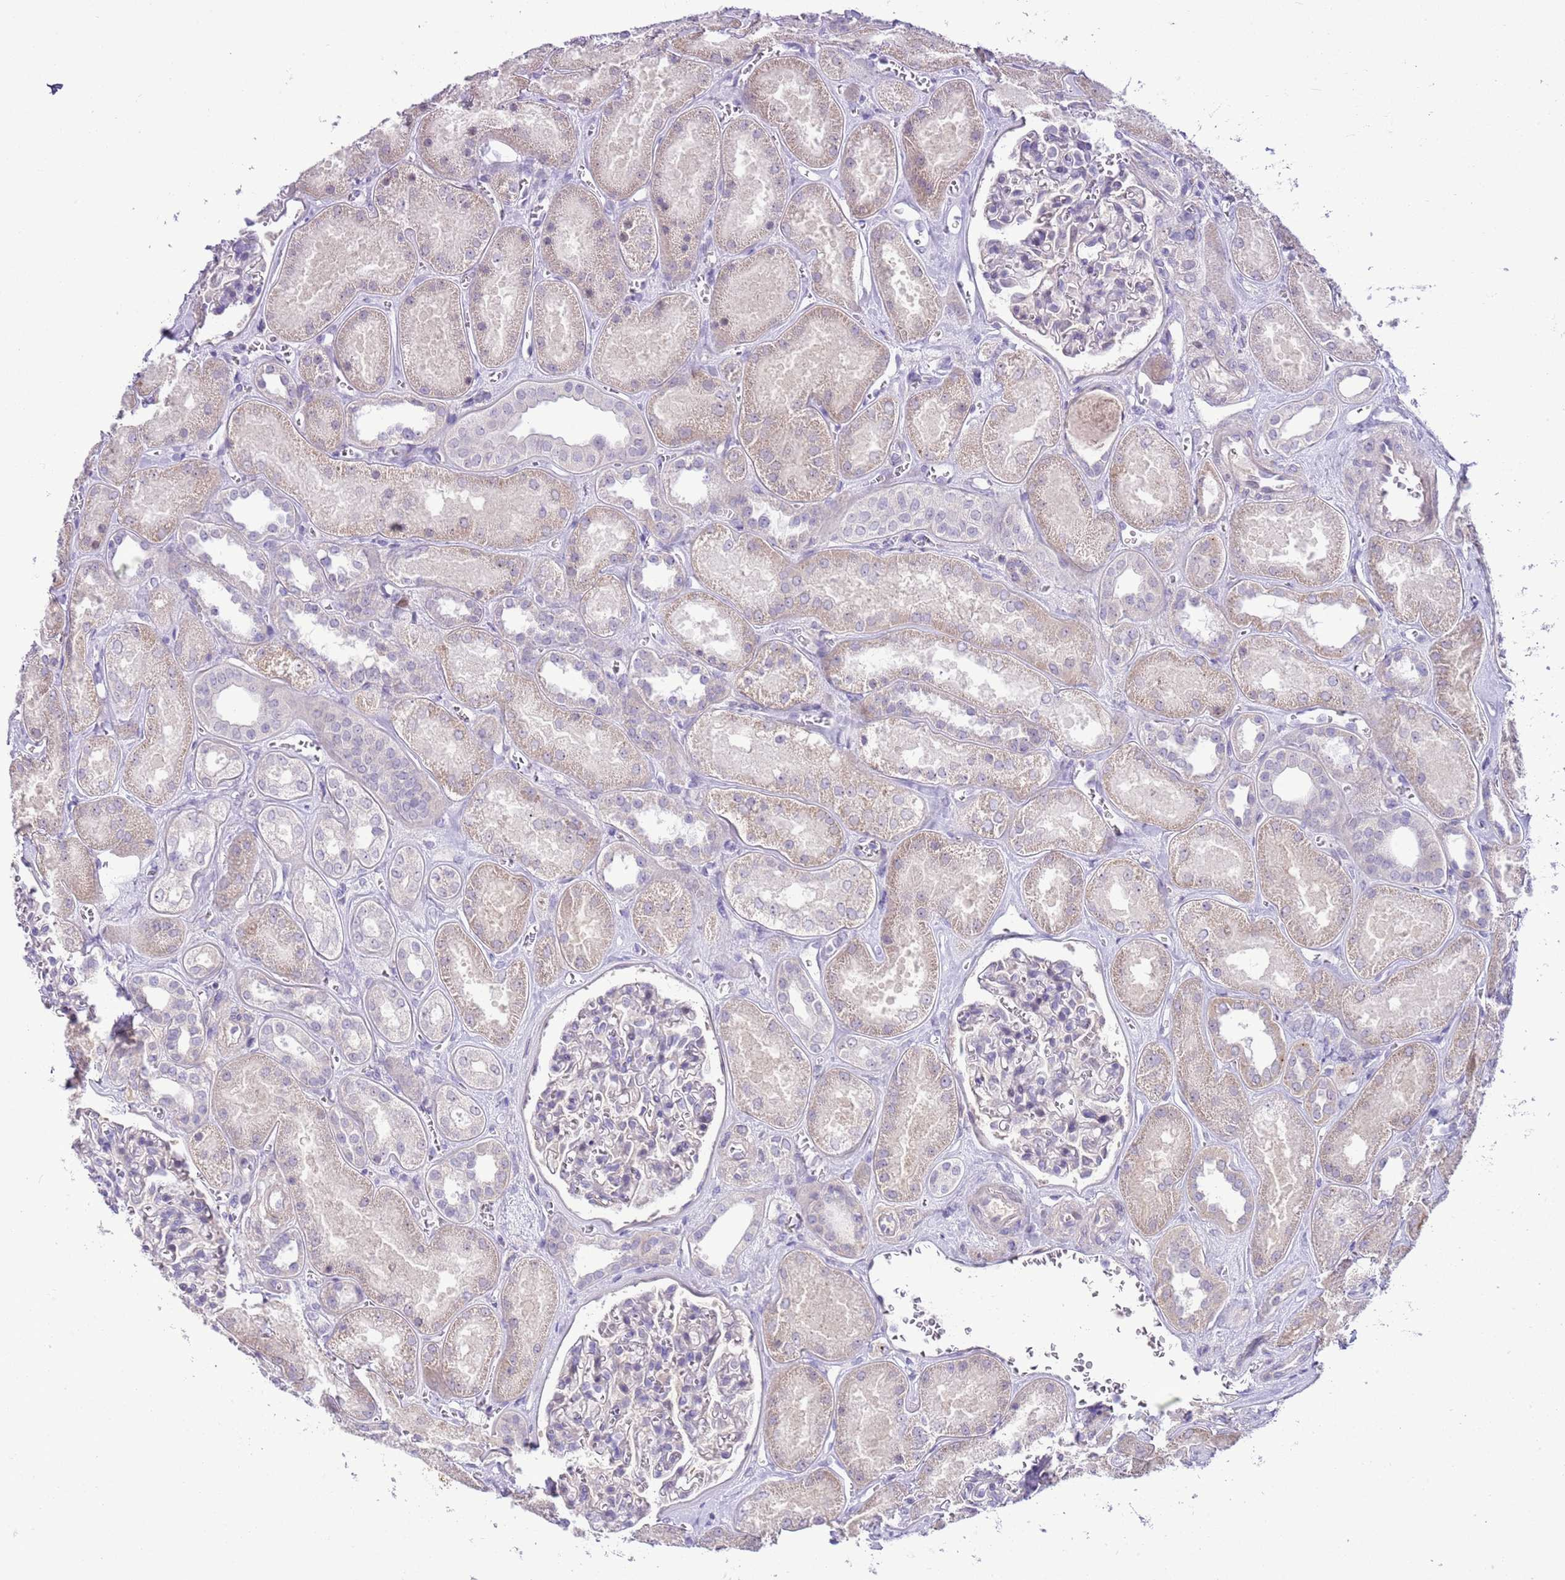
{"staining": {"intensity": "negative", "quantity": "none", "location": "none"}, "tissue": "kidney", "cell_type": "Cells in glomeruli", "image_type": "normal", "snomed": [{"axis": "morphology", "description": "Normal tissue, NOS"}, {"axis": "morphology", "description": "Adenocarcinoma, NOS"}, {"axis": "topography", "description": "Kidney"}], "caption": "Immunohistochemistry histopathology image of normal kidney: human kidney stained with DAB displays no significant protein staining in cells in glomeruli. (Brightfield microscopy of DAB (3,3'-diaminobenzidine) IHC at high magnification).", "gene": "FBRSL1", "patient": {"sex": "female", "age": 68}}